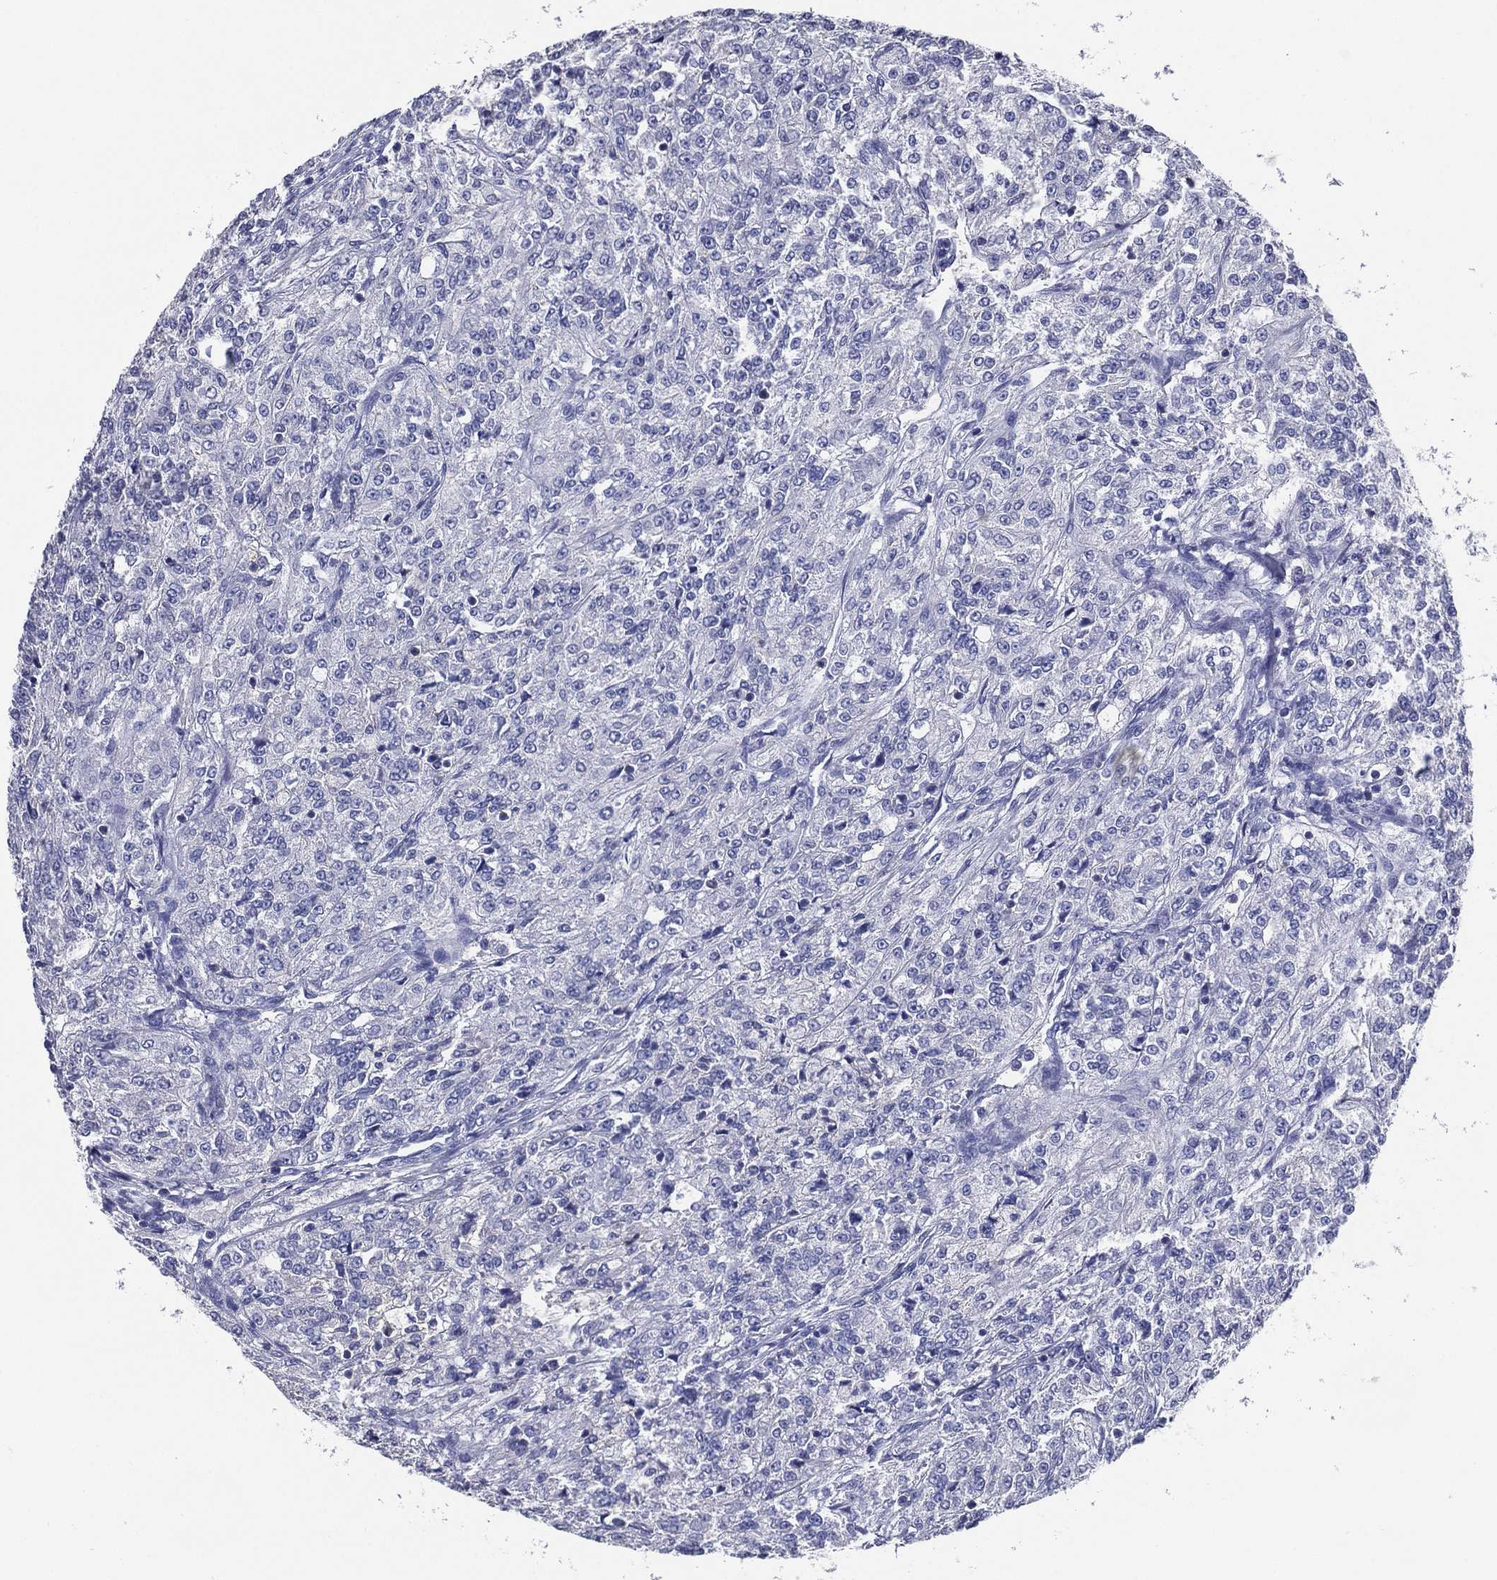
{"staining": {"intensity": "negative", "quantity": "none", "location": "none"}, "tissue": "renal cancer", "cell_type": "Tumor cells", "image_type": "cancer", "snomed": [{"axis": "morphology", "description": "Adenocarcinoma, NOS"}, {"axis": "topography", "description": "Kidney"}], "caption": "The photomicrograph displays no significant staining in tumor cells of adenocarcinoma (renal).", "gene": "TFAP2A", "patient": {"sex": "female", "age": 63}}